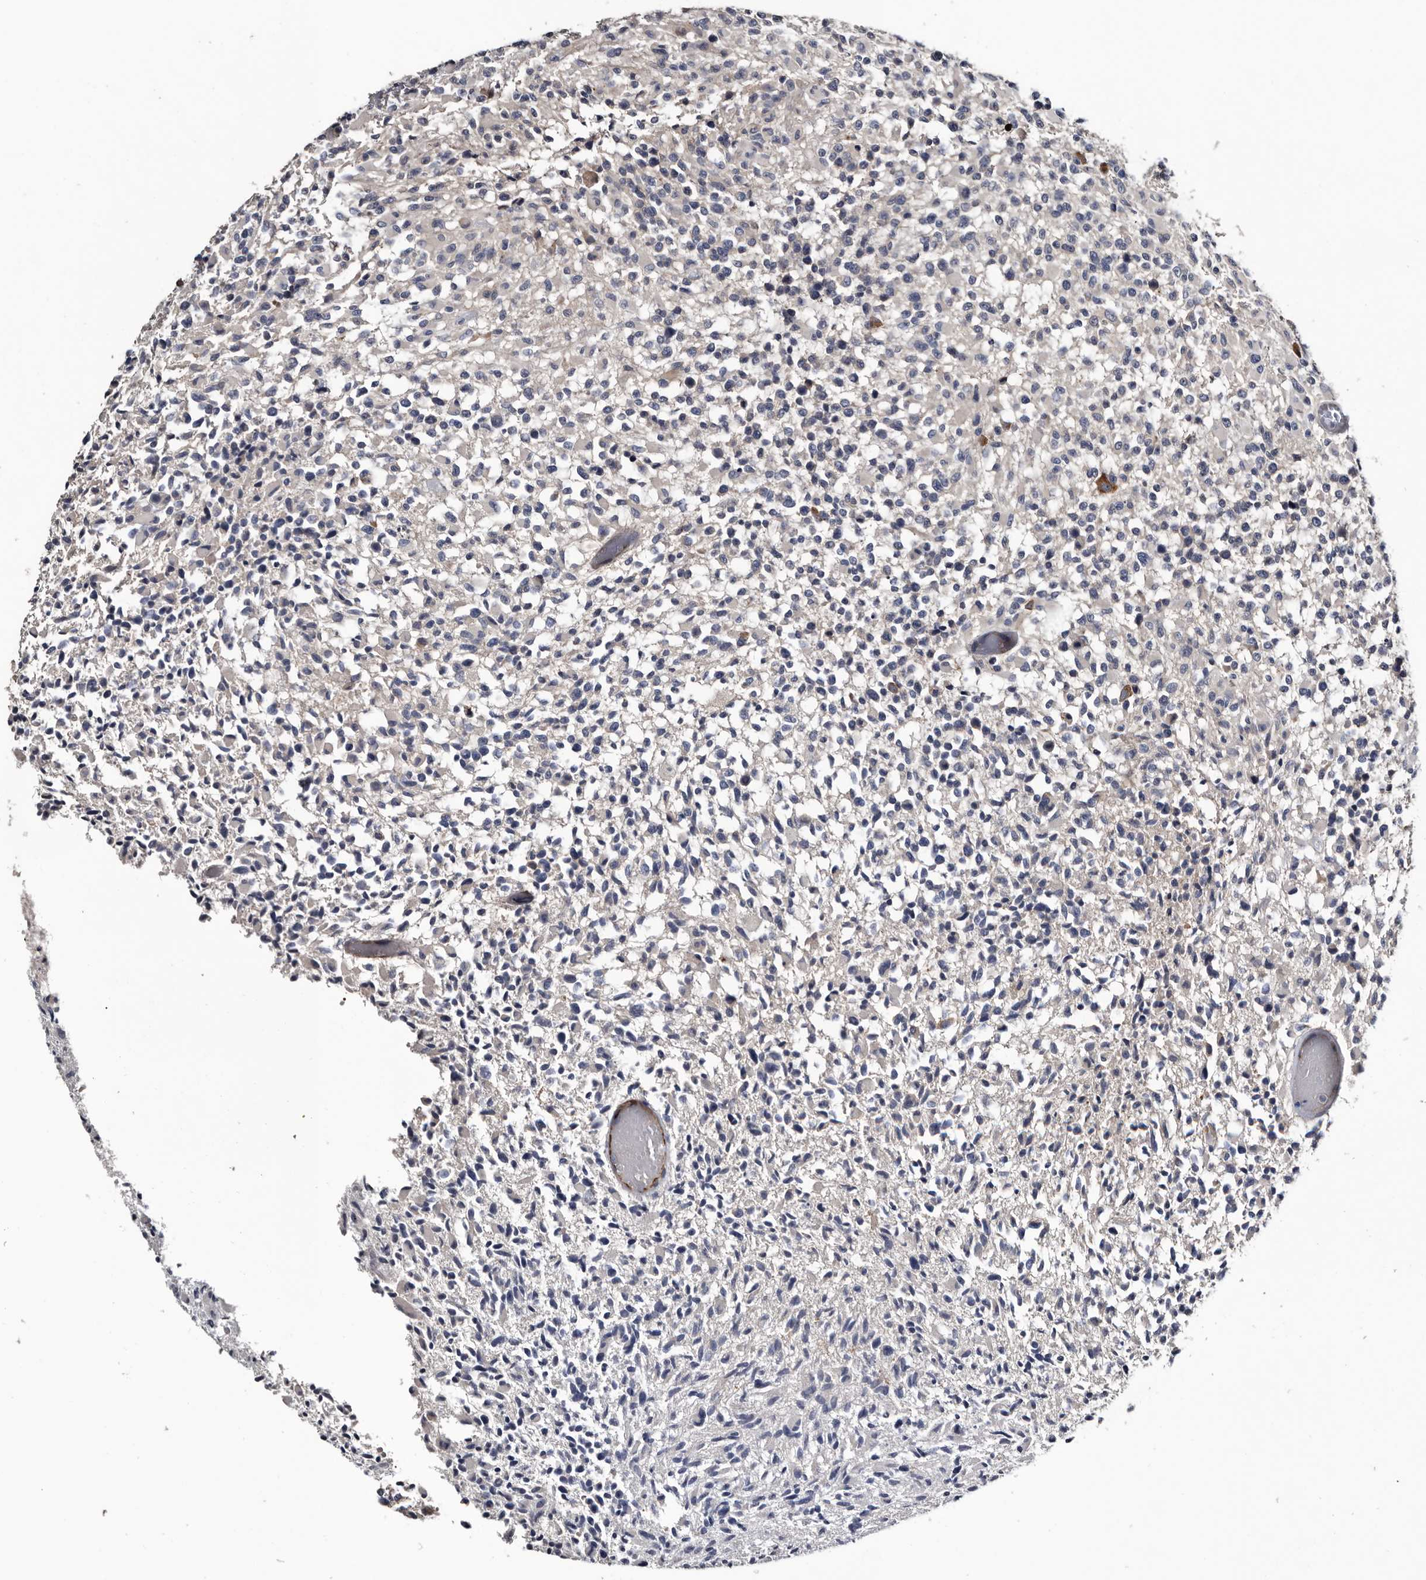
{"staining": {"intensity": "negative", "quantity": "none", "location": "none"}, "tissue": "glioma", "cell_type": "Tumor cells", "image_type": "cancer", "snomed": [{"axis": "morphology", "description": "Glioma, malignant, High grade"}, {"axis": "morphology", "description": "Glioblastoma, NOS"}, {"axis": "topography", "description": "Brain"}], "caption": "High-grade glioma (malignant) stained for a protein using immunohistochemistry (IHC) demonstrates no expression tumor cells.", "gene": "IARS1", "patient": {"sex": "male", "age": 60}}